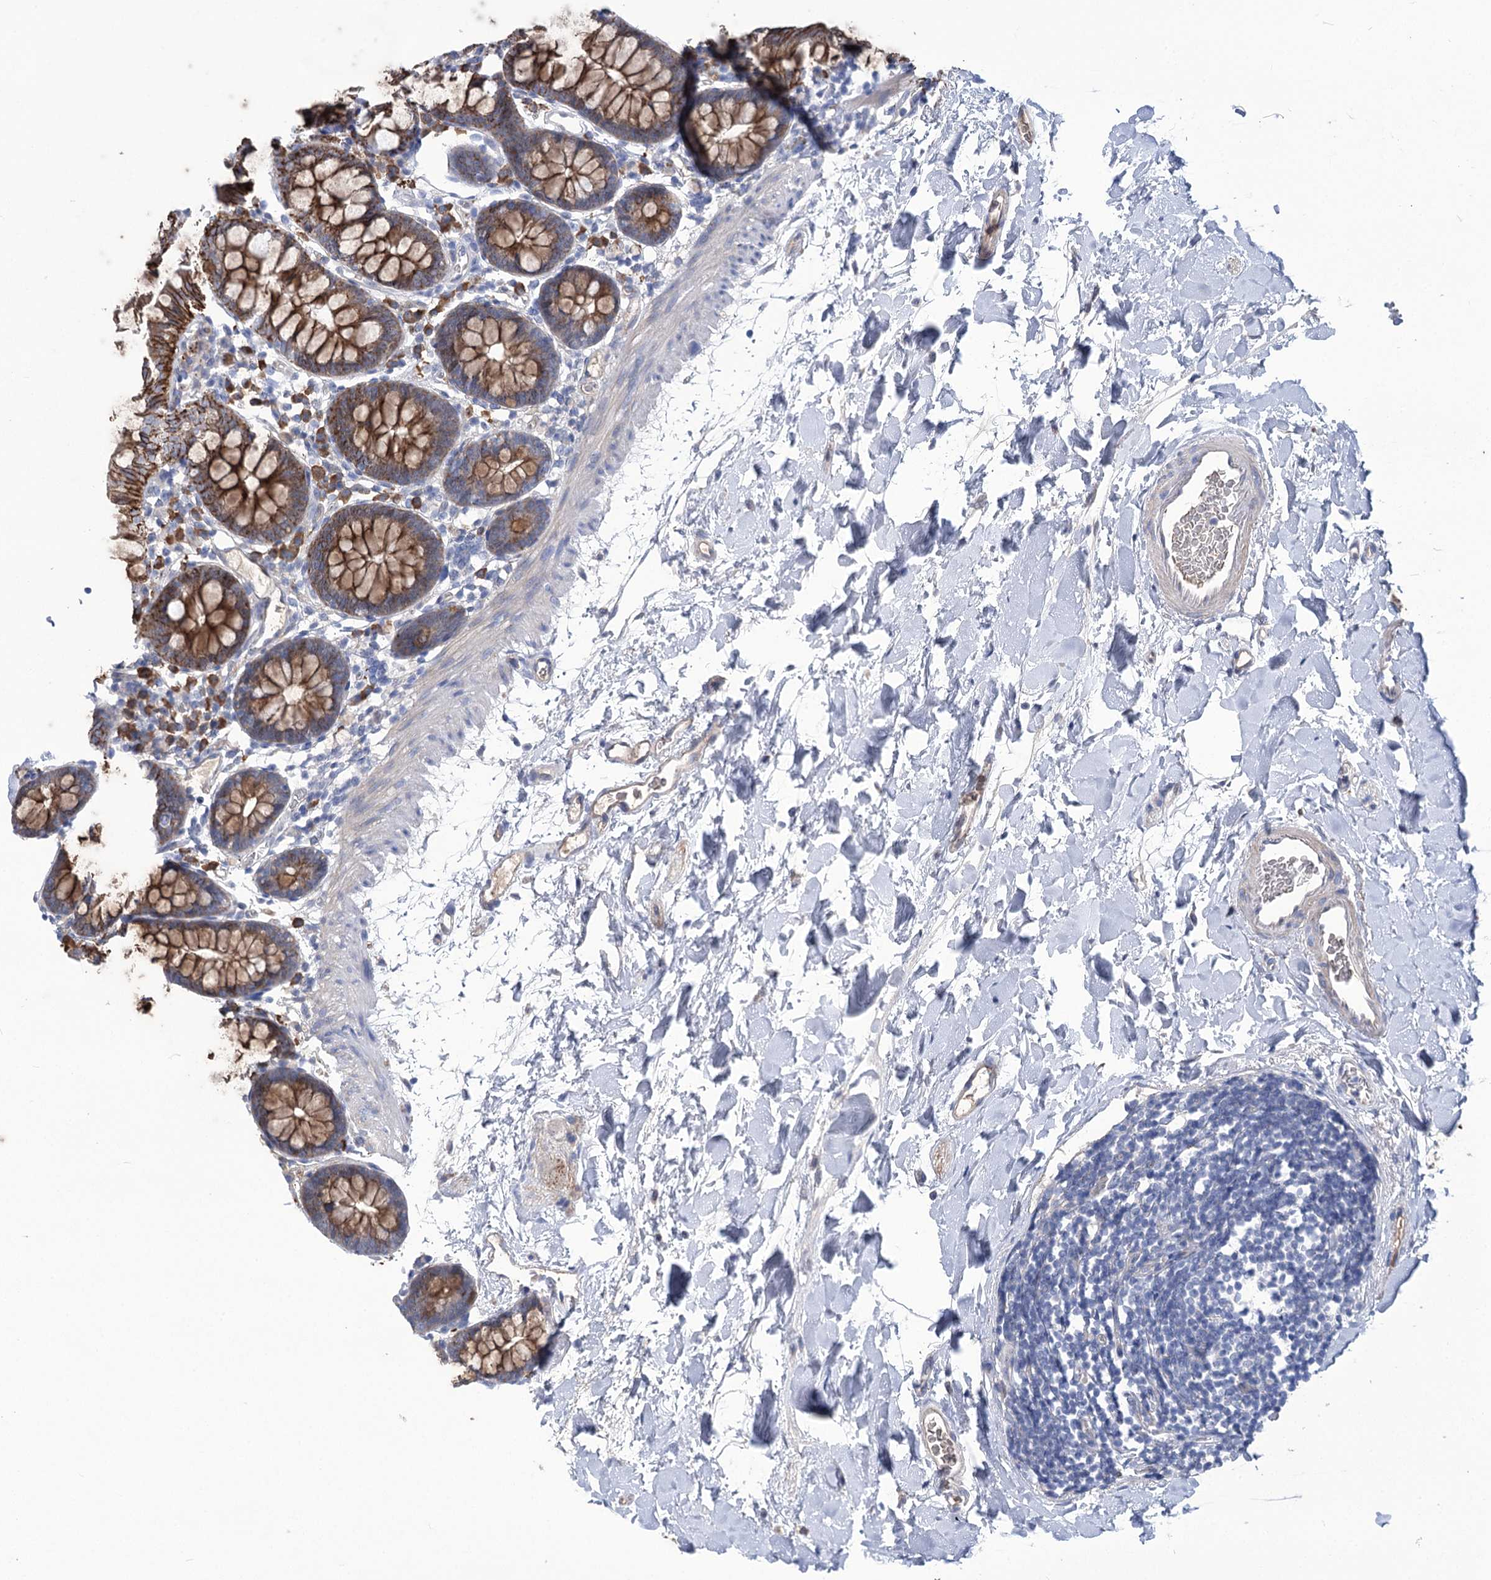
{"staining": {"intensity": "weak", "quantity": ">75%", "location": "cytoplasmic/membranous"}, "tissue": "colon", "cell_type": "Endothelial cells", "image_type": "normal", "snomed": [{"axis": "morphology", "description": "Normal tissue, NOS"}, {"axis": "topography", "description": "Colon"}], "caption": "This histopathology image displays benign colon stained with IHC to label a protein in brown. The cytoplasmic/membranous of endothelial cells show weak positivity for the protein. Nuclei are counter-stained blue.", "gene": "CEP164", "patient": {"sex": "male", "age": 75}}